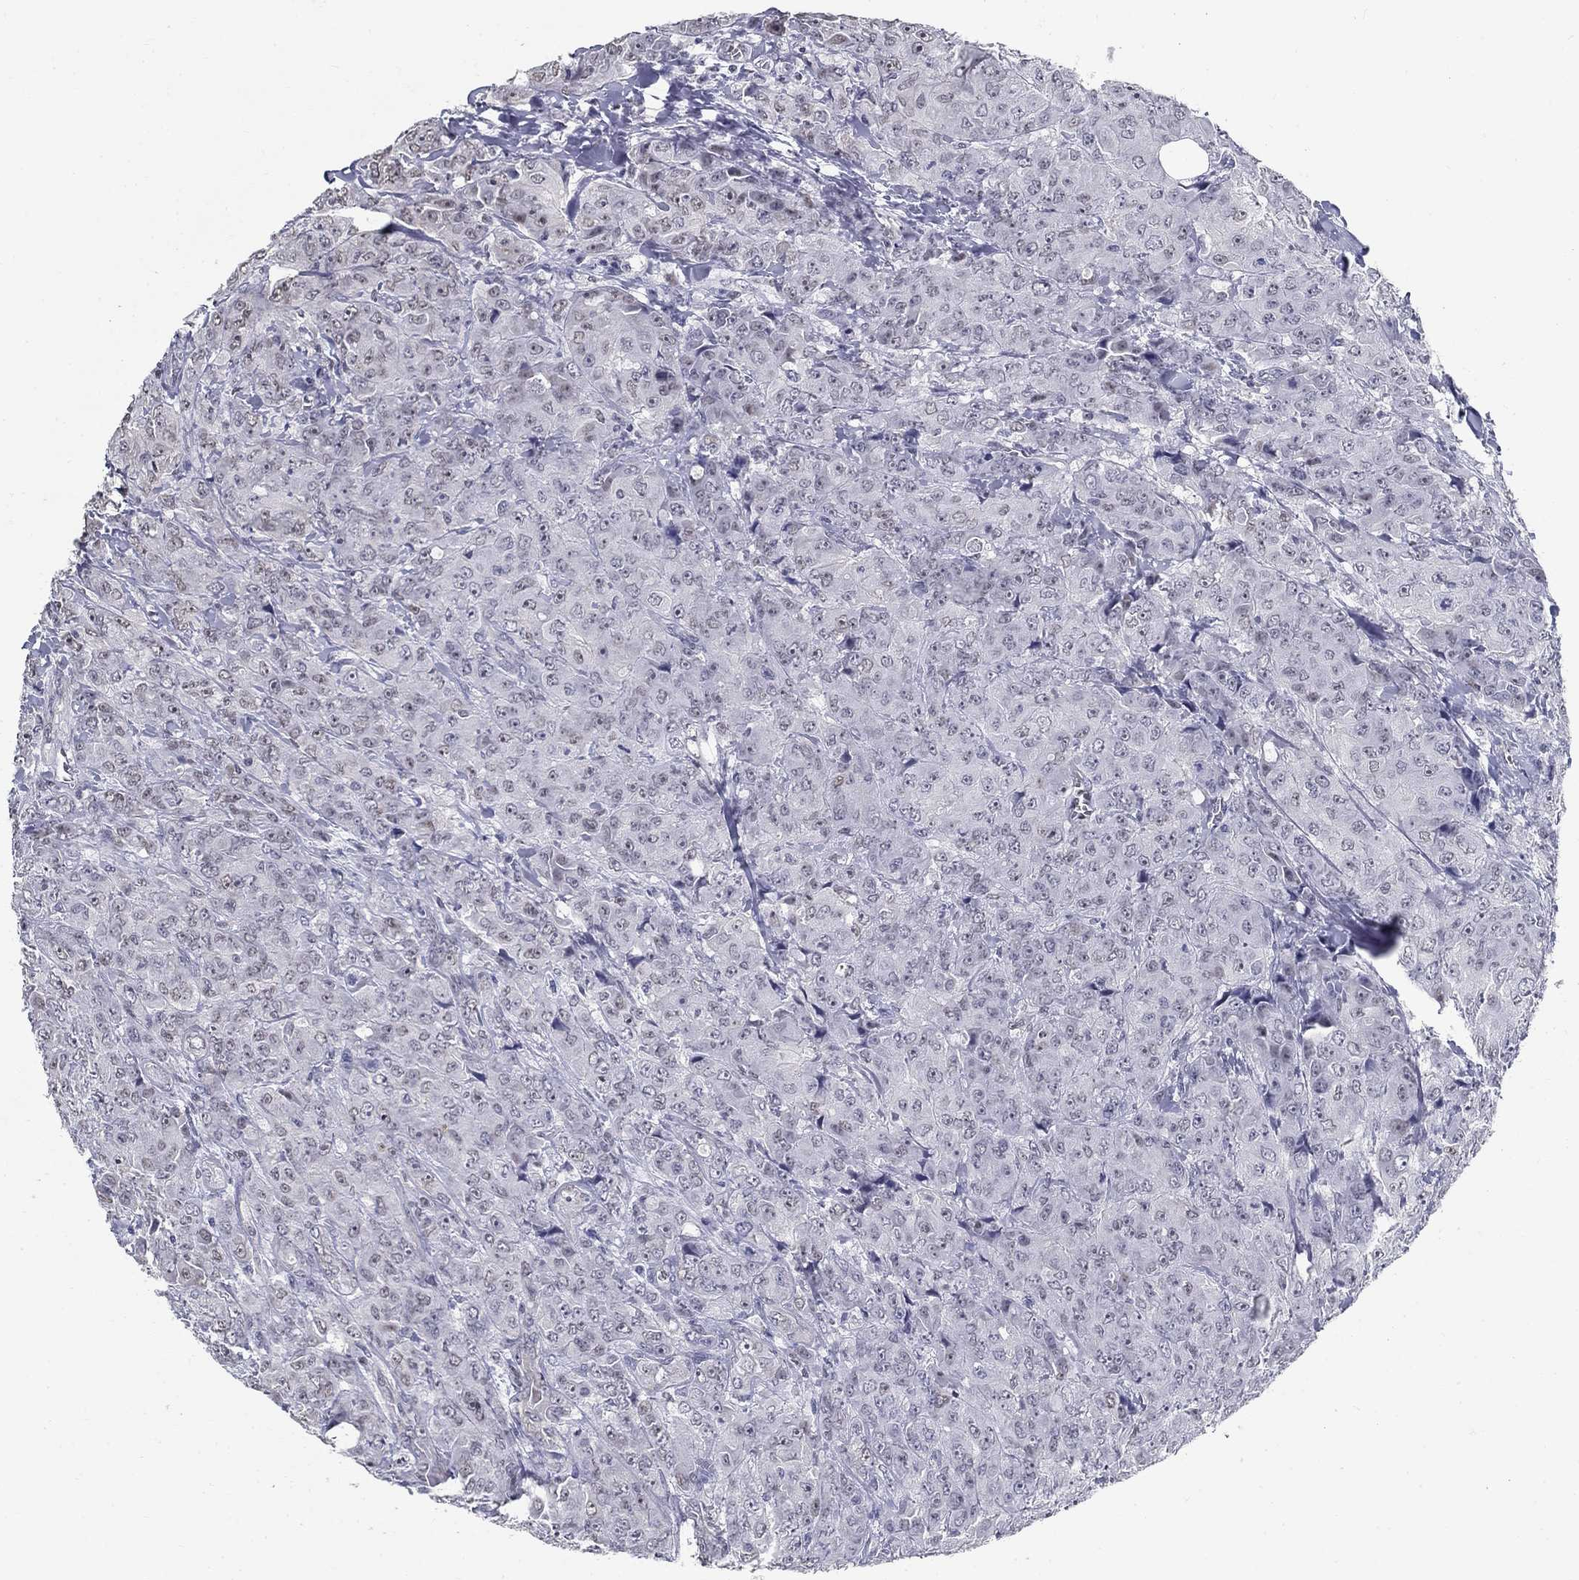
{"staining": {"intensity": "negative", "quantity": "none", "location": "none"}, "tissue": "breast cancer", "cell_type": "Tumor cells", "image_type": "cancer", "snomed": [{"axis": "morphology", "description": "Duct carcinoma"}, {"axis": "topography", "description": "Breast"}], "caption": "Immunohistochemistry micrograph of human breast cancer stained for a protein (brown), which demonstrates no expression in tumor cells.", "gene": "GUCA1A", "patient": {"sex": "female", "age": 43}}